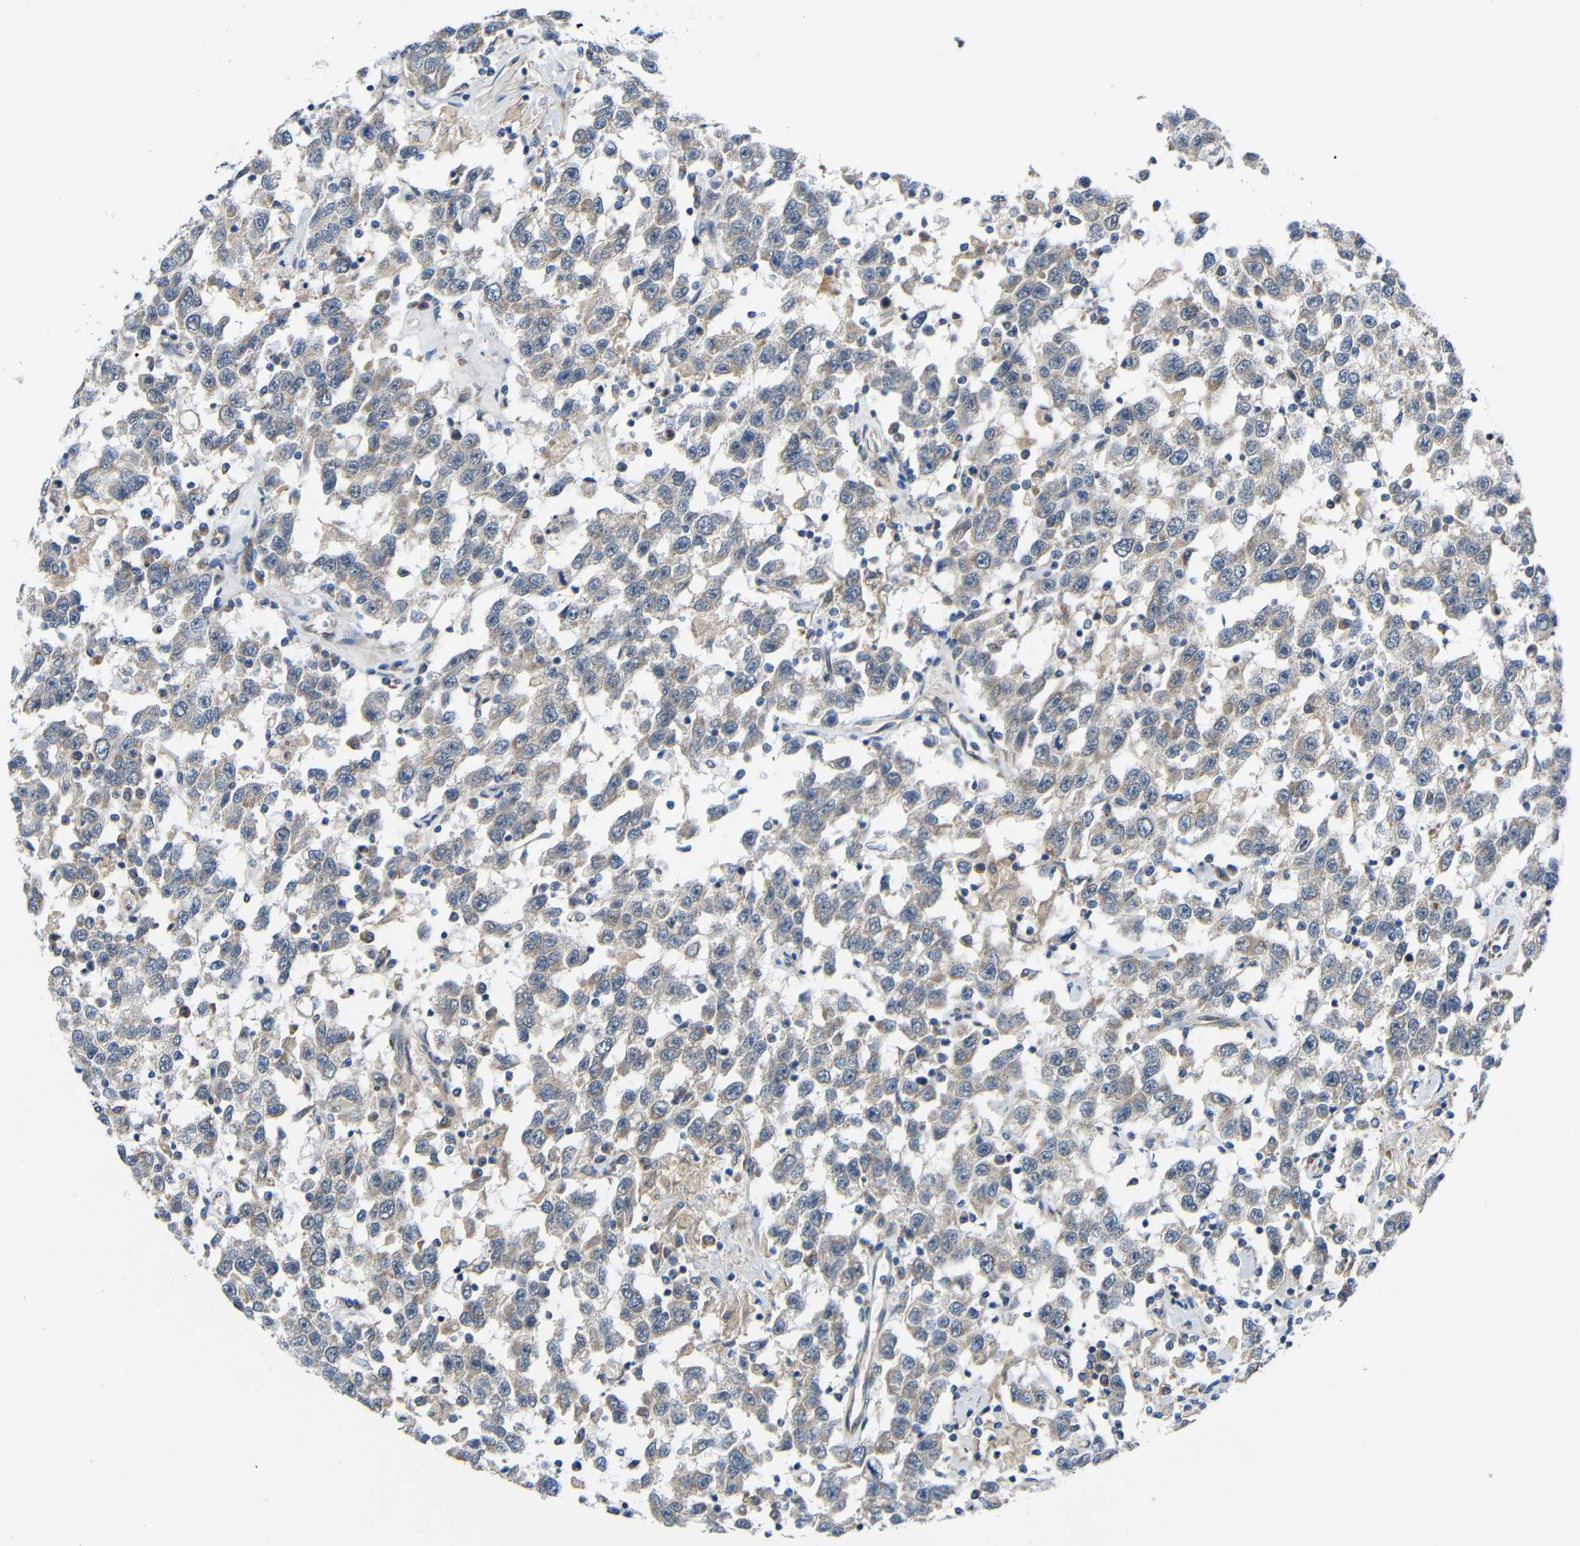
{"staining": {"intensity": "weak", "quantity": ">75%", "location": "cytoplasmic/membranous"}, "tissue": "testis cancer", "cell_type": "Tumor cells", "image_type": "cancer", "snomed": [{"axis": "morphology", "description": "Seminoma, NOS"}, {"axis": "topography", "description": "Testis"}], "caption": "Tumor cells demonstrate low levels of weak cytoplasmic/membranous positivity in approximately >75% of cells in human testis seminoma.", "gene": "TMEM25", "patient": {"sex": "male", "age": 41}}